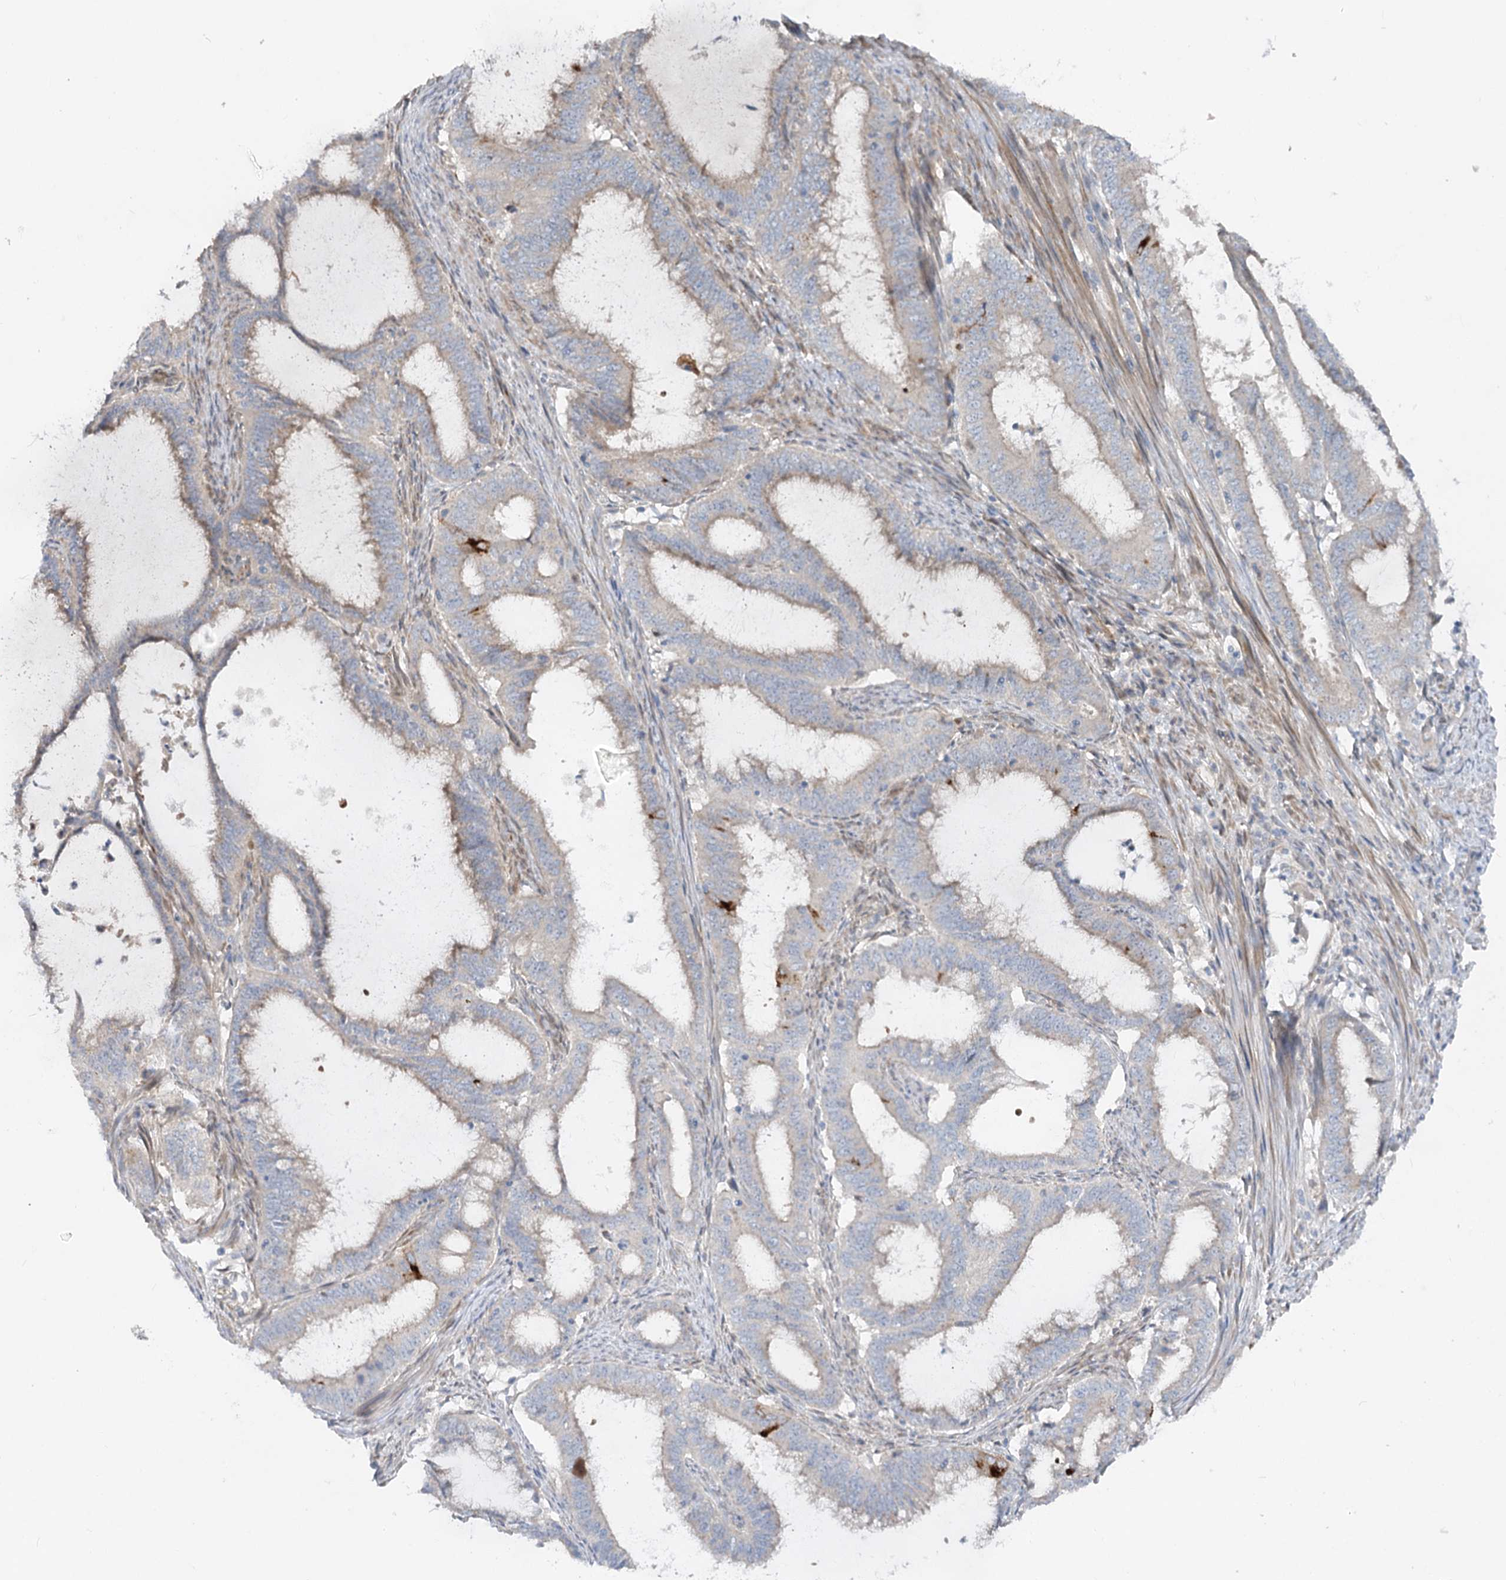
{"staining": {"intensity": "moderate", "quantity": "25%-75%", "location": "cytoplasmic/membranous"}, "tissue": "endometrial cancer", "cell_type": "Tumor cells", "image_type": "cancer", "snomed": [{"axis": "morphology", "description": "Adenocarcinoma, NOS"}, {"axis": "topography", "description": "Endometrium"}], "caption": "Tumor cells exhibit moderate cytoplasmic/membranous staining in approximately 25%-75% of cells in endometrial cancer (adenocarcinoma).", "gene": "FGF19", "patient": {"sex": "female", "age": 51}}